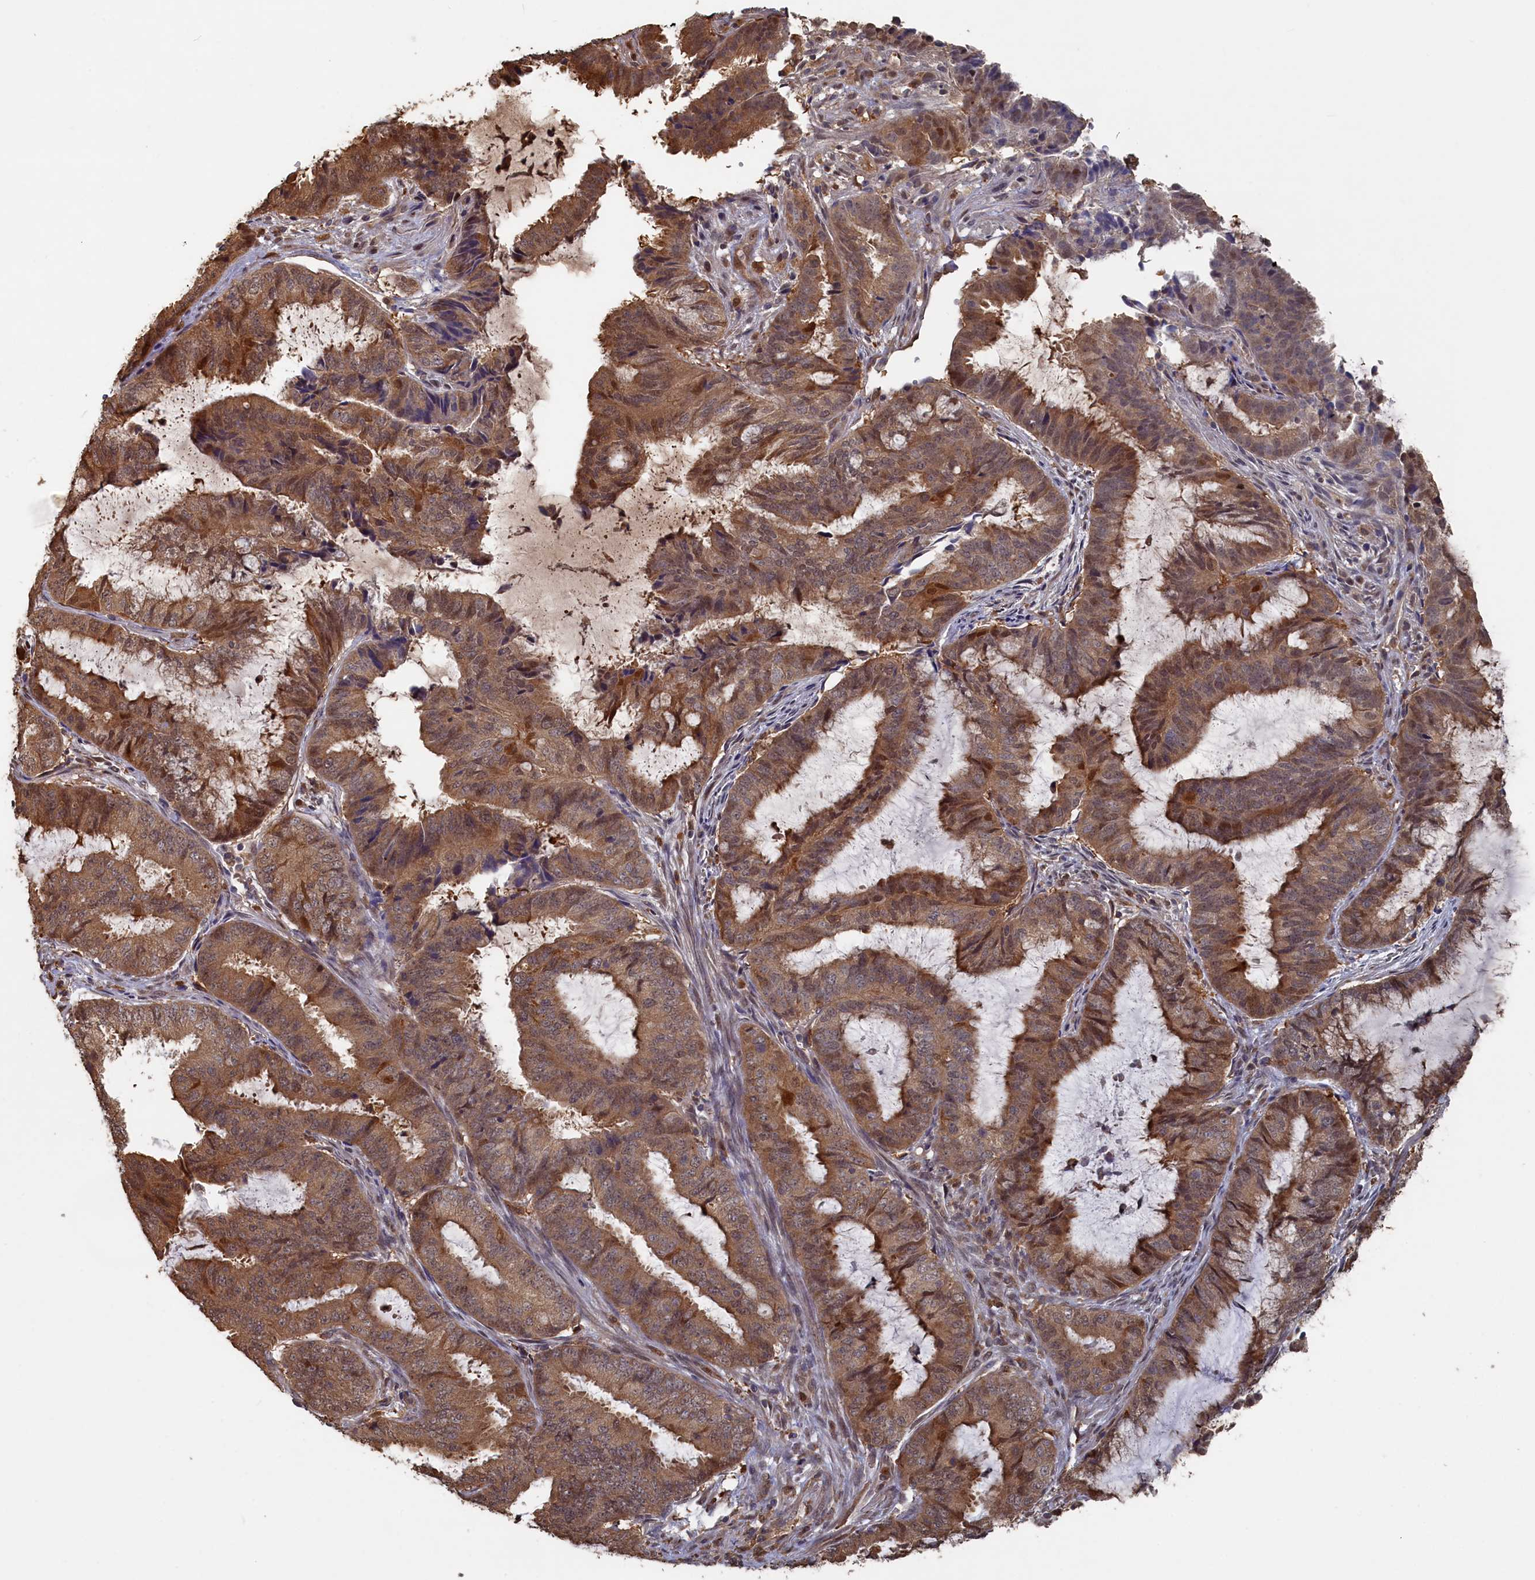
{"staining": {"intensity": "moderate", "quantity": ">75%", "location": "cytoplasmic/membranous,nuclear"}, "tissue": "endometrial cancer", "cell_type": "Tumor cells", "image_type": "cancer", "snomed": [{"axis": "morphology", "description": "Adenocarcinoma, NOS"}, {"axis": "topography", "description": "Endometrium"}], "caption": "Immunohistochemistry (IHC) photomicrograph of neoplastic tissue: human endometrial cancer (adenocarcinoma) stained using immunohistochemistry demonstrates medium levels of moderate protein expression localized specifically in the cytoplasmic/membranous and nuclear of tumor cells, appearing as a cytoplasmic/membranous and nuclear brown color.", "gene": "UCHL3", "patient": {"sex": "female", "age": 51}}